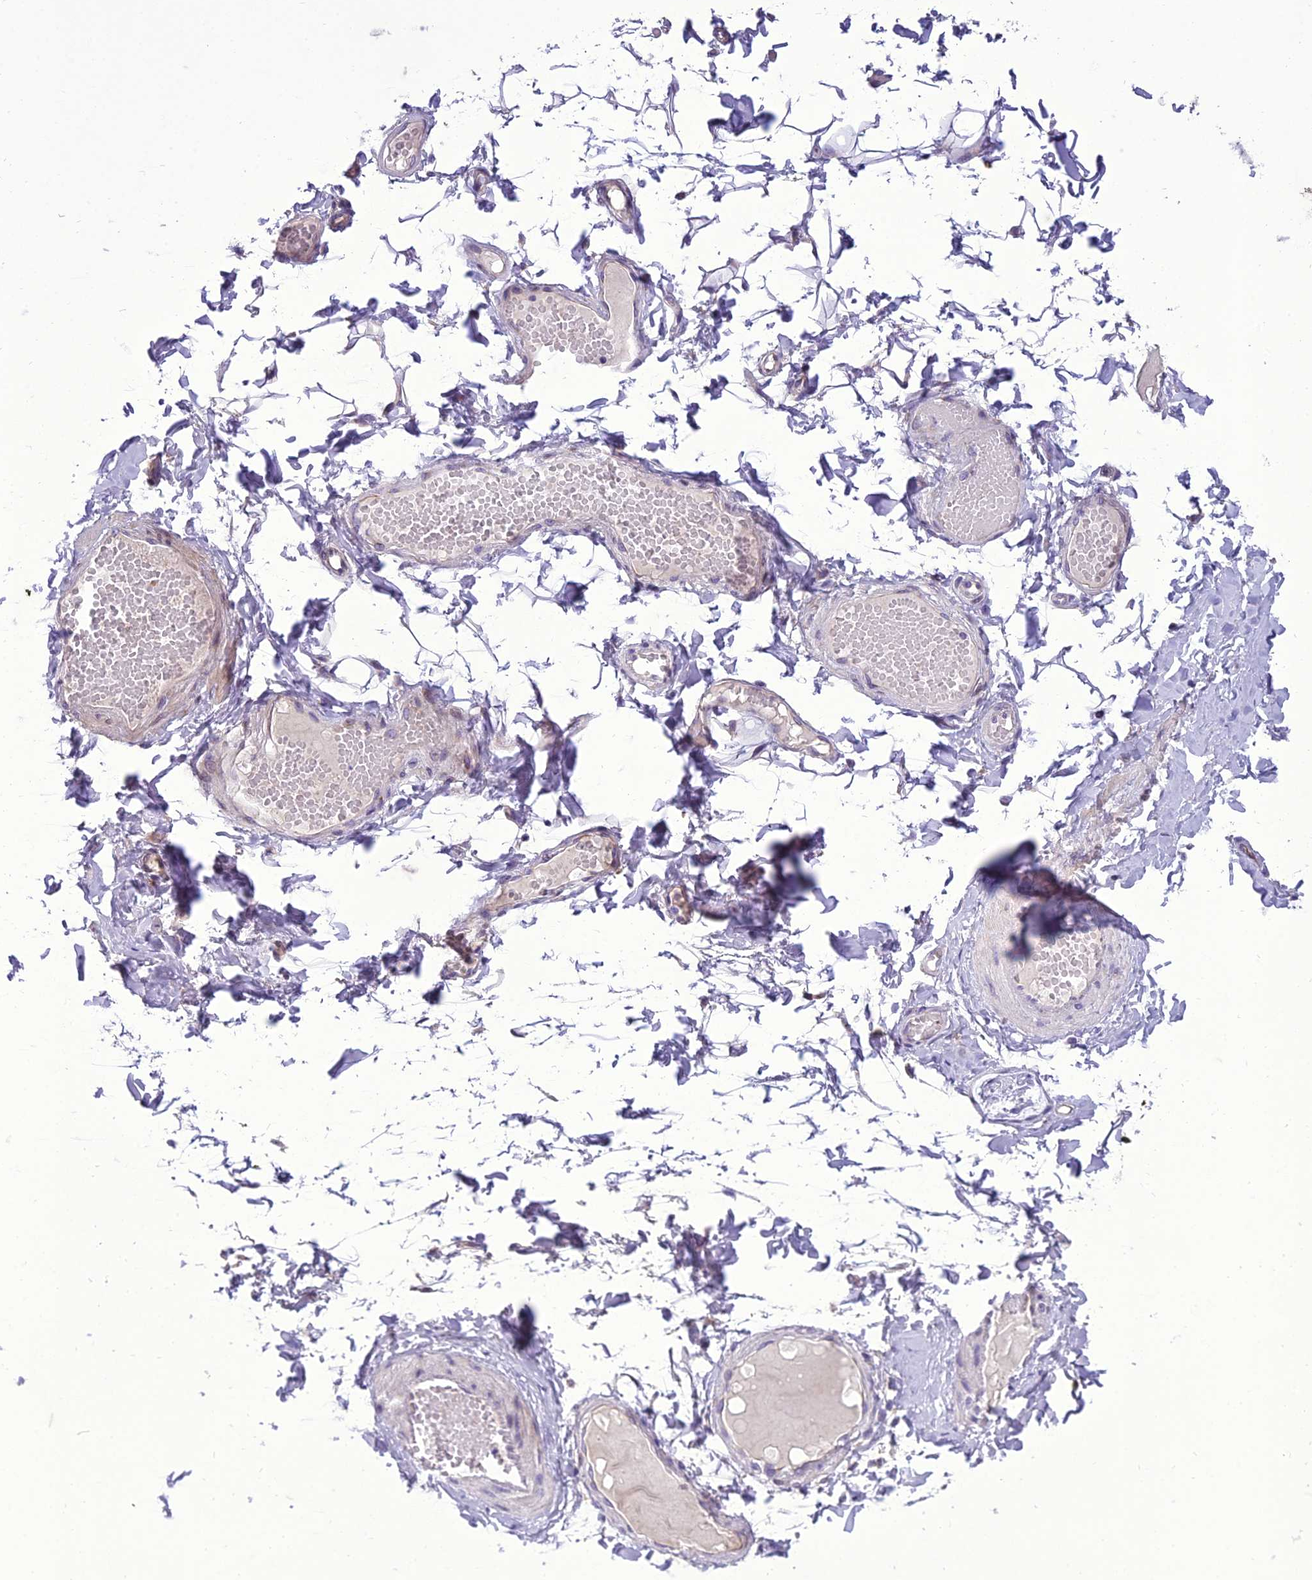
{"staining": {"intensity": "negative", "quantity": "none", "location": "none"}, "tissue": "adipose tissue", "cell_type": "Adipocytes", "image_type": "normal", "snomed": [{"axis": "morphology", "description": "Normal tissue, NOS"}, {"axis": "topography", "description": "Adipose tissue"}, {"axis": "topography", "description": "Vascular tissue"}, {"axis": "topography", "description": "Peripheral nerve tissue"}], "caption": "Adipocytes show no significant protein expression in benign adipose tissue. (Brightfield microscopy of DAB immunohistochemistry (IHC) at high magnification).", "gene": "NEURL2", "patient": {"sex": "male", "age": 25}}